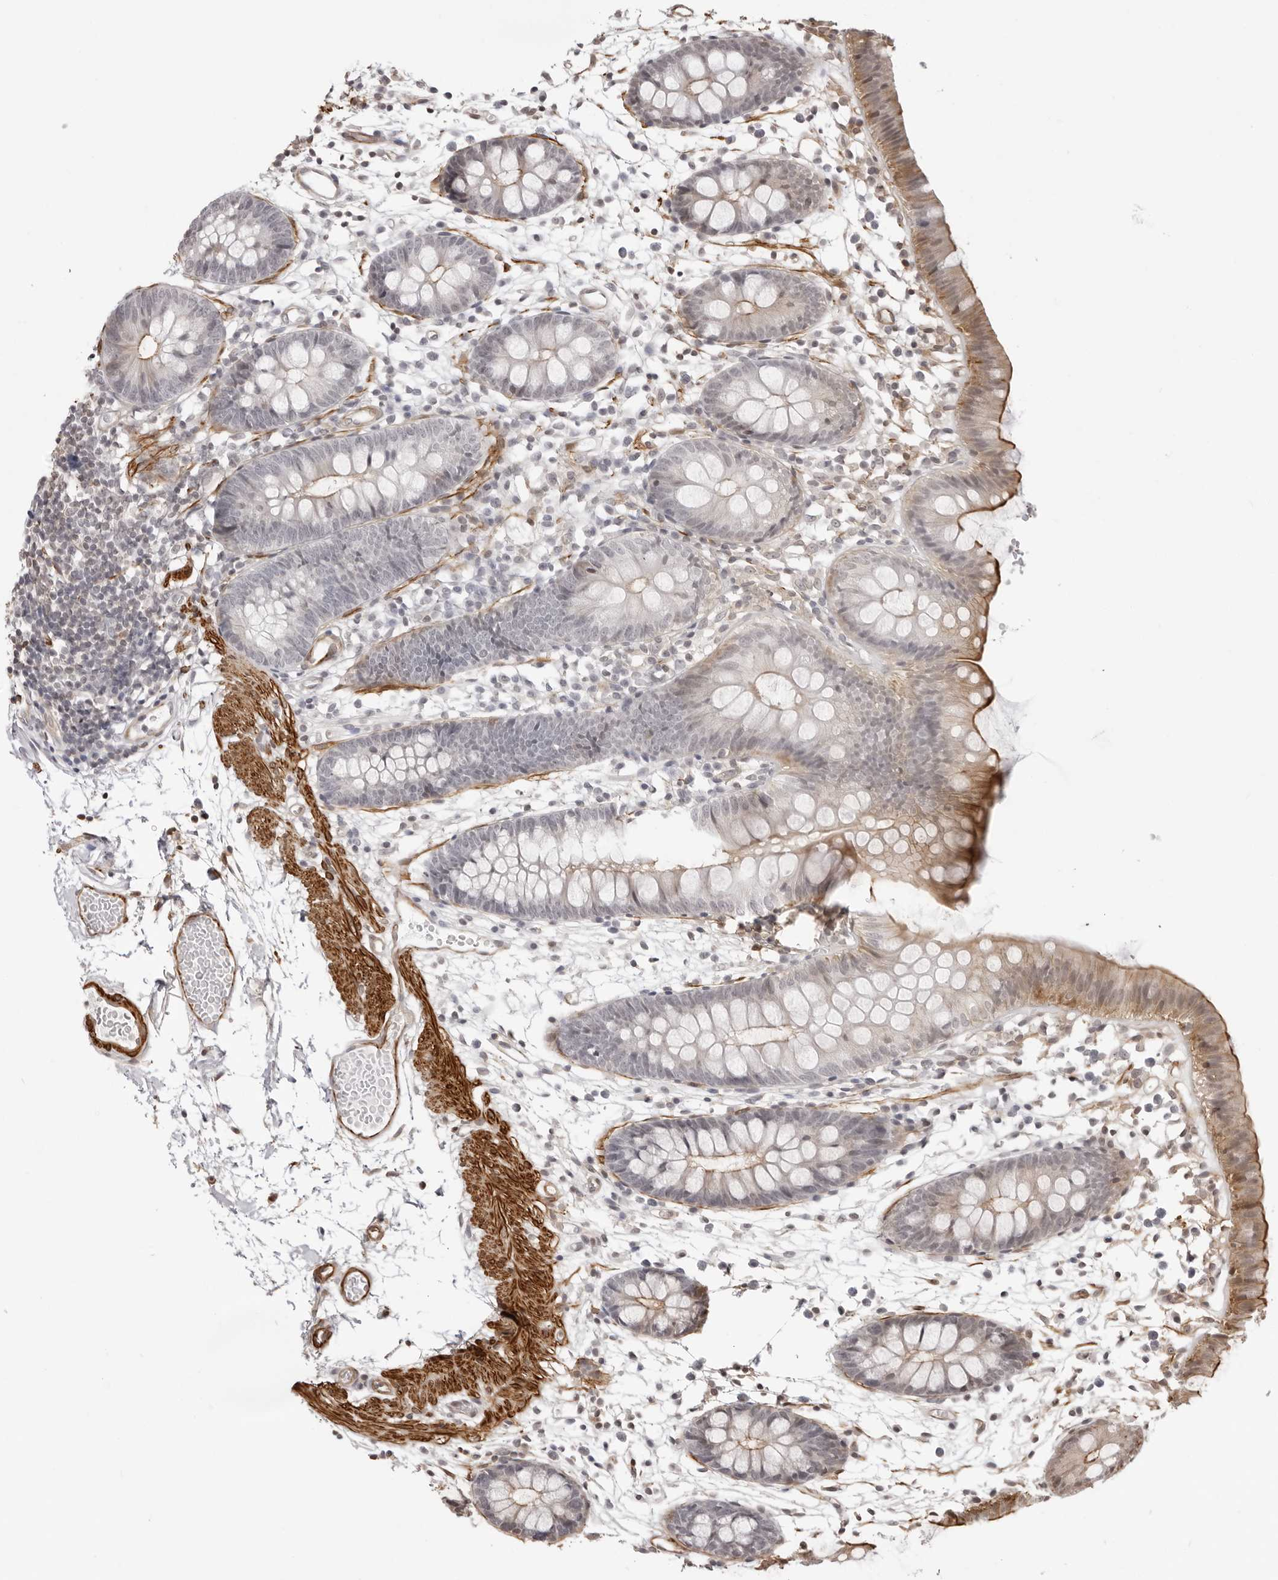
{"staining": {"intensity": "strong", "quantity": ">75%", "location": "cytoplasmic/membranous"}, "tissue": "colon", "cell_type": "Endothelial cells", "image_type": "normal", "snomed": [{"axis": "morphology", "description": "Normal tissue, NOS"}, {"axis": "topography", "description": "Colon"}], "caption": "Immunohistochemistry image of benign colon stained for a protein (brown), which exhibits high levels of strong cytoplasmic/membranous expression in approximately >75% of endothelial cells.", "gene": "UNK", "patient": {"sex": "male", "age": 56}}